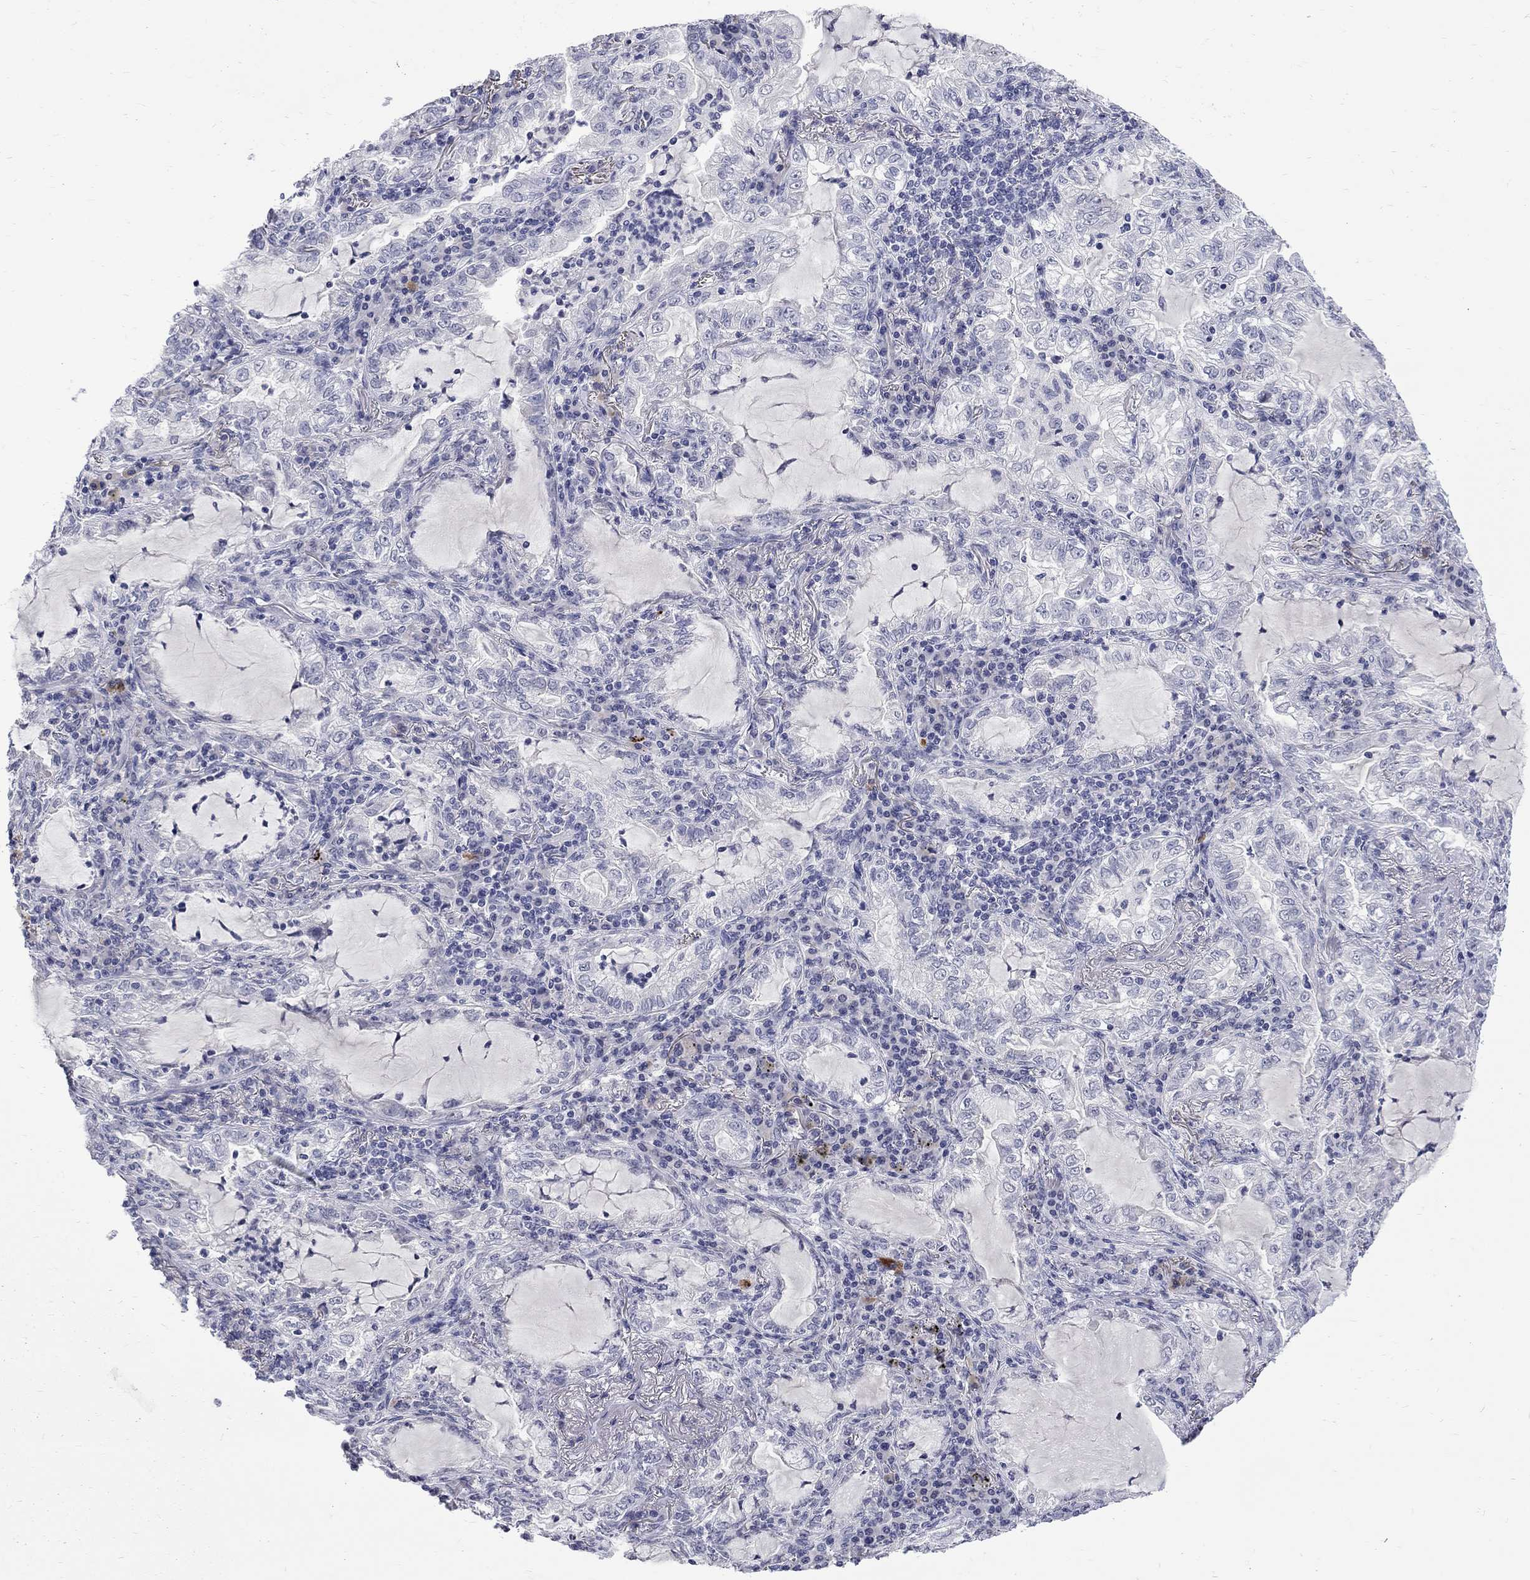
{"staining": {"intensity": "negative", "quantity": "none", "location": "none"}, "tissue": "lung cancer", "cell_type": "Tumor cells", "image_type": "cancer", "snomed": [{"axis": "morphology", "description": "Adenocarcinoma, NOS"}, {"axis": "topography", "description": "Lung"}], "caption": "DAB (3,3'-diaminobenzidine) immunohistochemical staining of human lung adenocarcinoma demonstrates no significant positivity in tumor cells. (DAB immunohistochemistry with hematoxylin counter stain).", "gene": "CTNND2", "patient": {"sex": "female", "age": 73}}